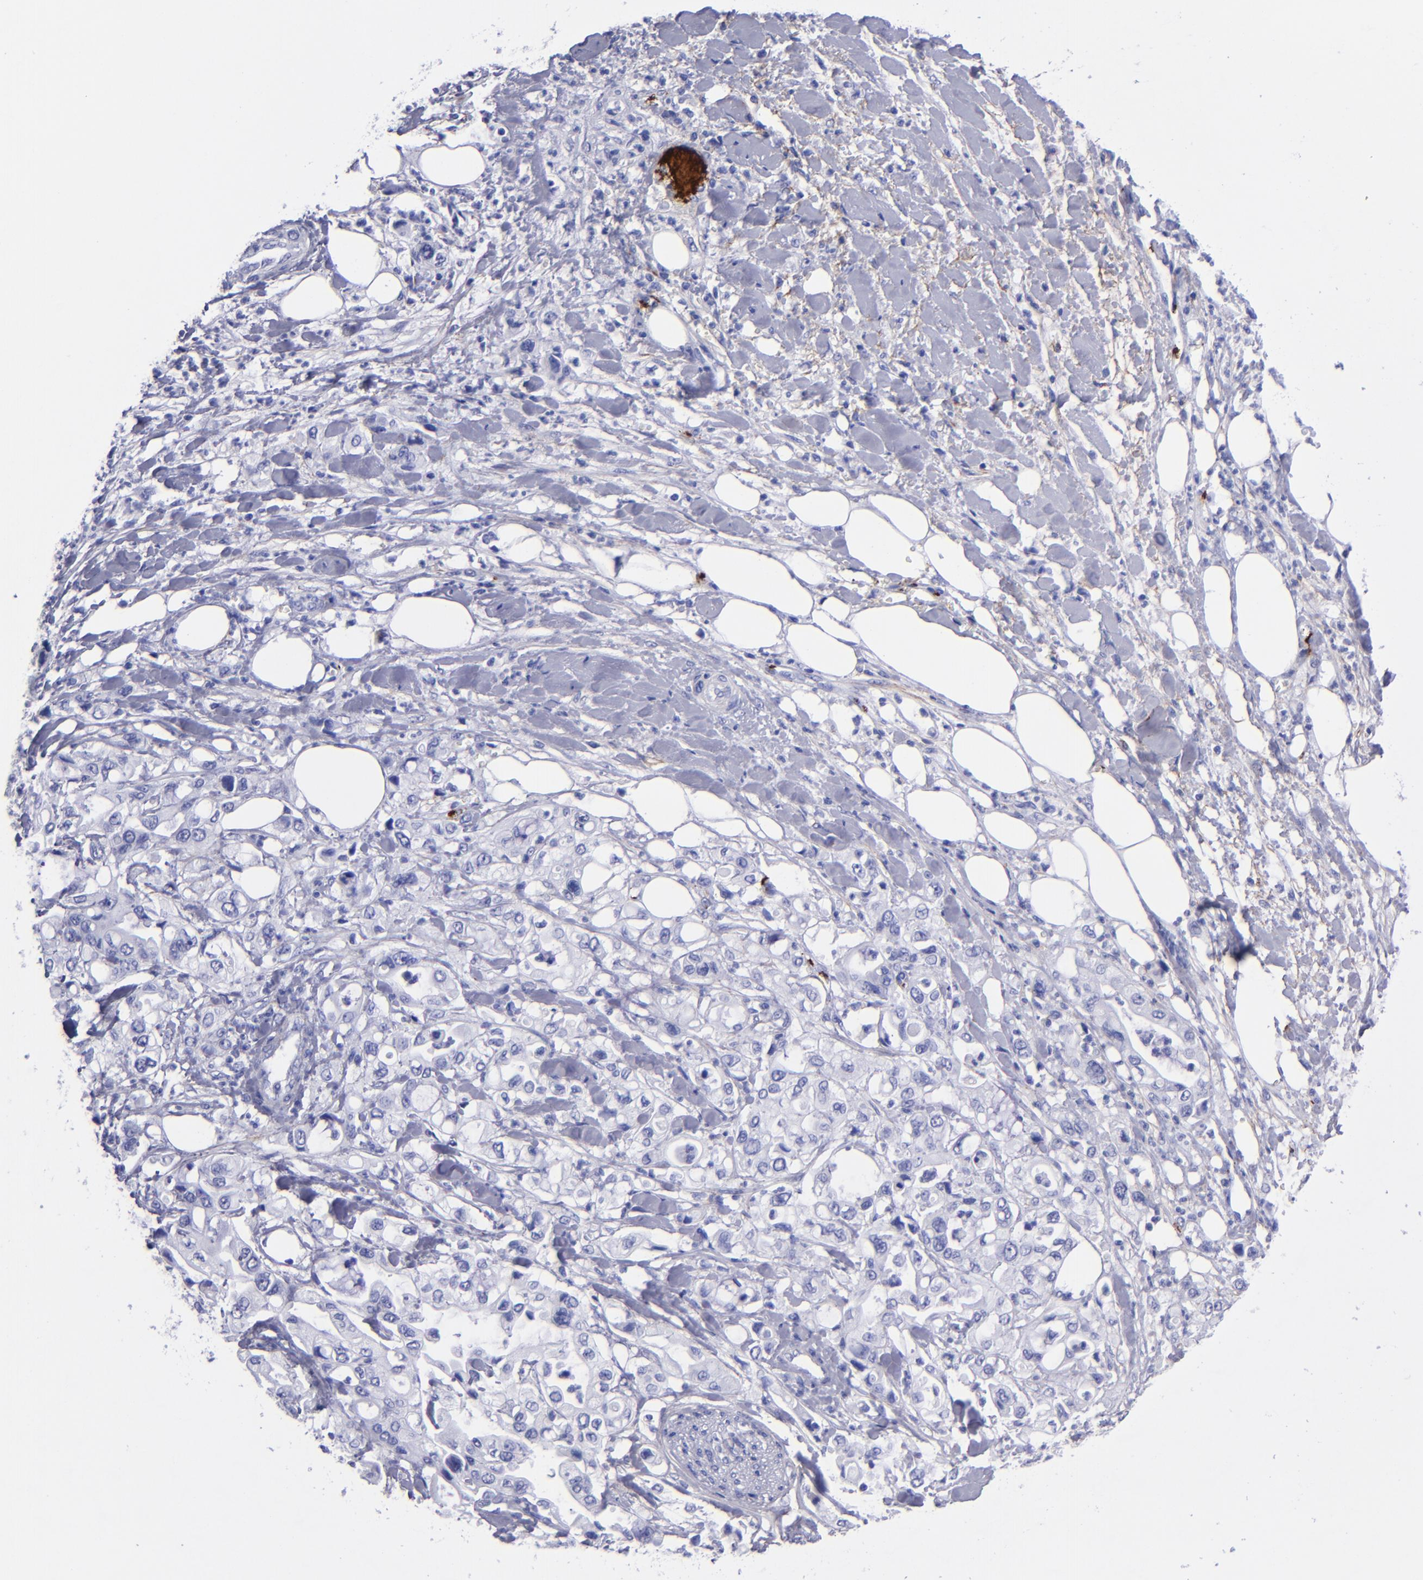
{"staining": {"intensity": "negative", "quantity": "none", "location": "none"}, "tissue": "pancreatic cancer", "cell_type": "Tumor cells", "image_type": "cancer", "snomed": [{"axis": "morphology", "description": "Adenocarcinoma, NOS"}, {"axis": "topography", "description": "Pancreas"}], "caption": "DAB immunohistochemical staining of adenocarcinoma (pancreatic) reveals no significant expression in tumor cells.", "gene": "EFCAB13", "patient": {"sex": "male", "age": 70}}